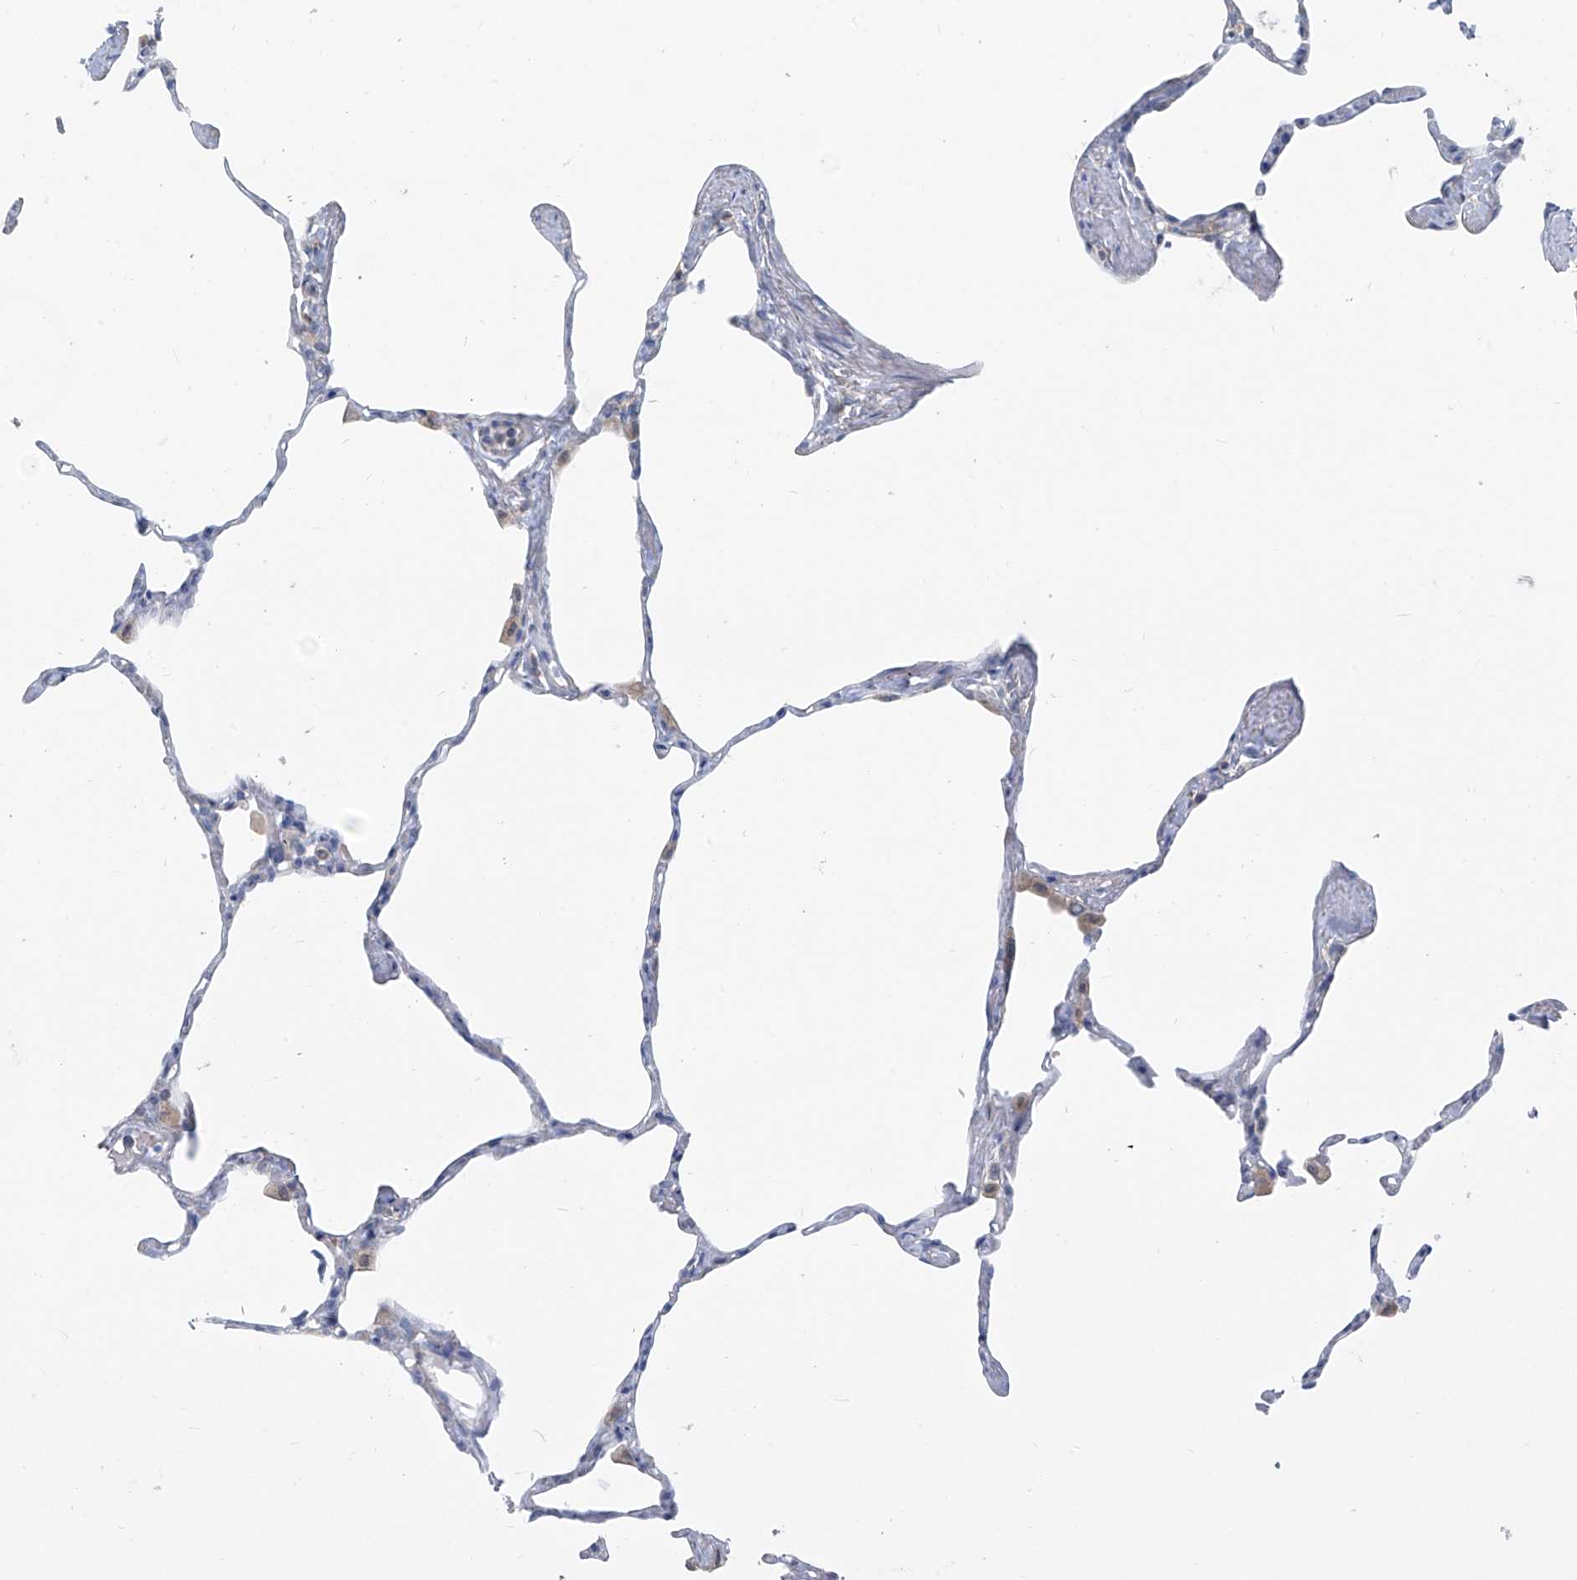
{"staining": {"intensity": "negative", "quantity": "none", "location": "none"}, "tissue": "lung", "cell_type": "Alveolar cells", "image_type": "normal", "snomed": [{"axis": "morphology", "description": "Normal tissue, NOS"}, {"axis": "topography", "description": "Lung"}], "caption": "An image of human lung is negative for staining in alveolar cells. Brightfield microscopy of immunohistochemistry (IHC) stained with DAB (3,3'-diaminobenzidine) (brown) and hematoxylin (blue), captured at high magnification.", "gene": "FGD2", "patient": {"sex": "male", "age": 65}}